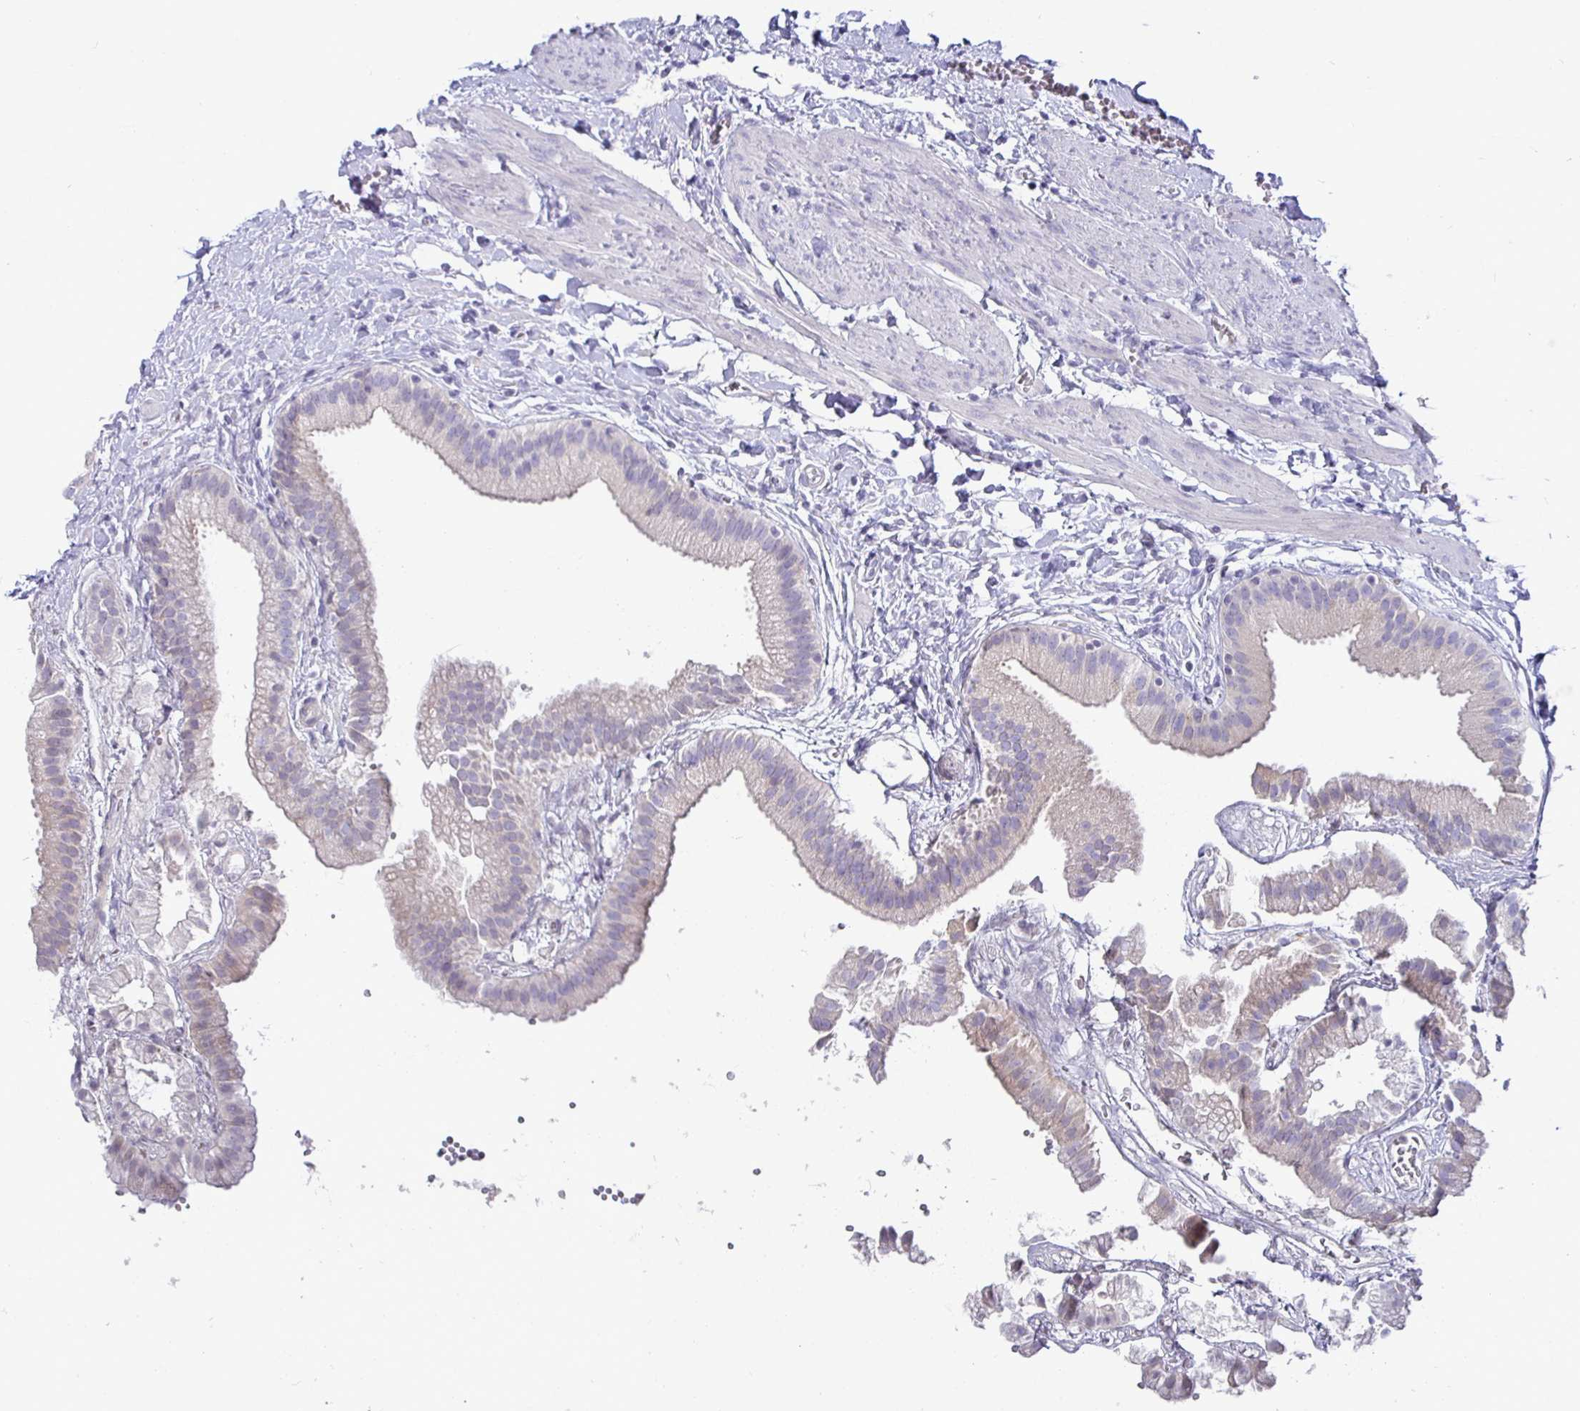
{"staining": {"intensity": "negative", "quantity": "none", "location": "none"}, "tissue": "gallbladder", "cell_type": "Glandular cells", "image_type": "normal", "snomed": [{"axis": "morphology", "description": "Normal tissue, NOS"}, {"axis": "topography", "description": "Gallbladder"}], "caption": "Photomicrograph shows no protein positivity in glandular cells of benign gallbladder. (DAB immunohistochemistry with hematoxylin counter stain).", "gene": "SIRPA", "patient": {"sex": "female", "age": 63}}